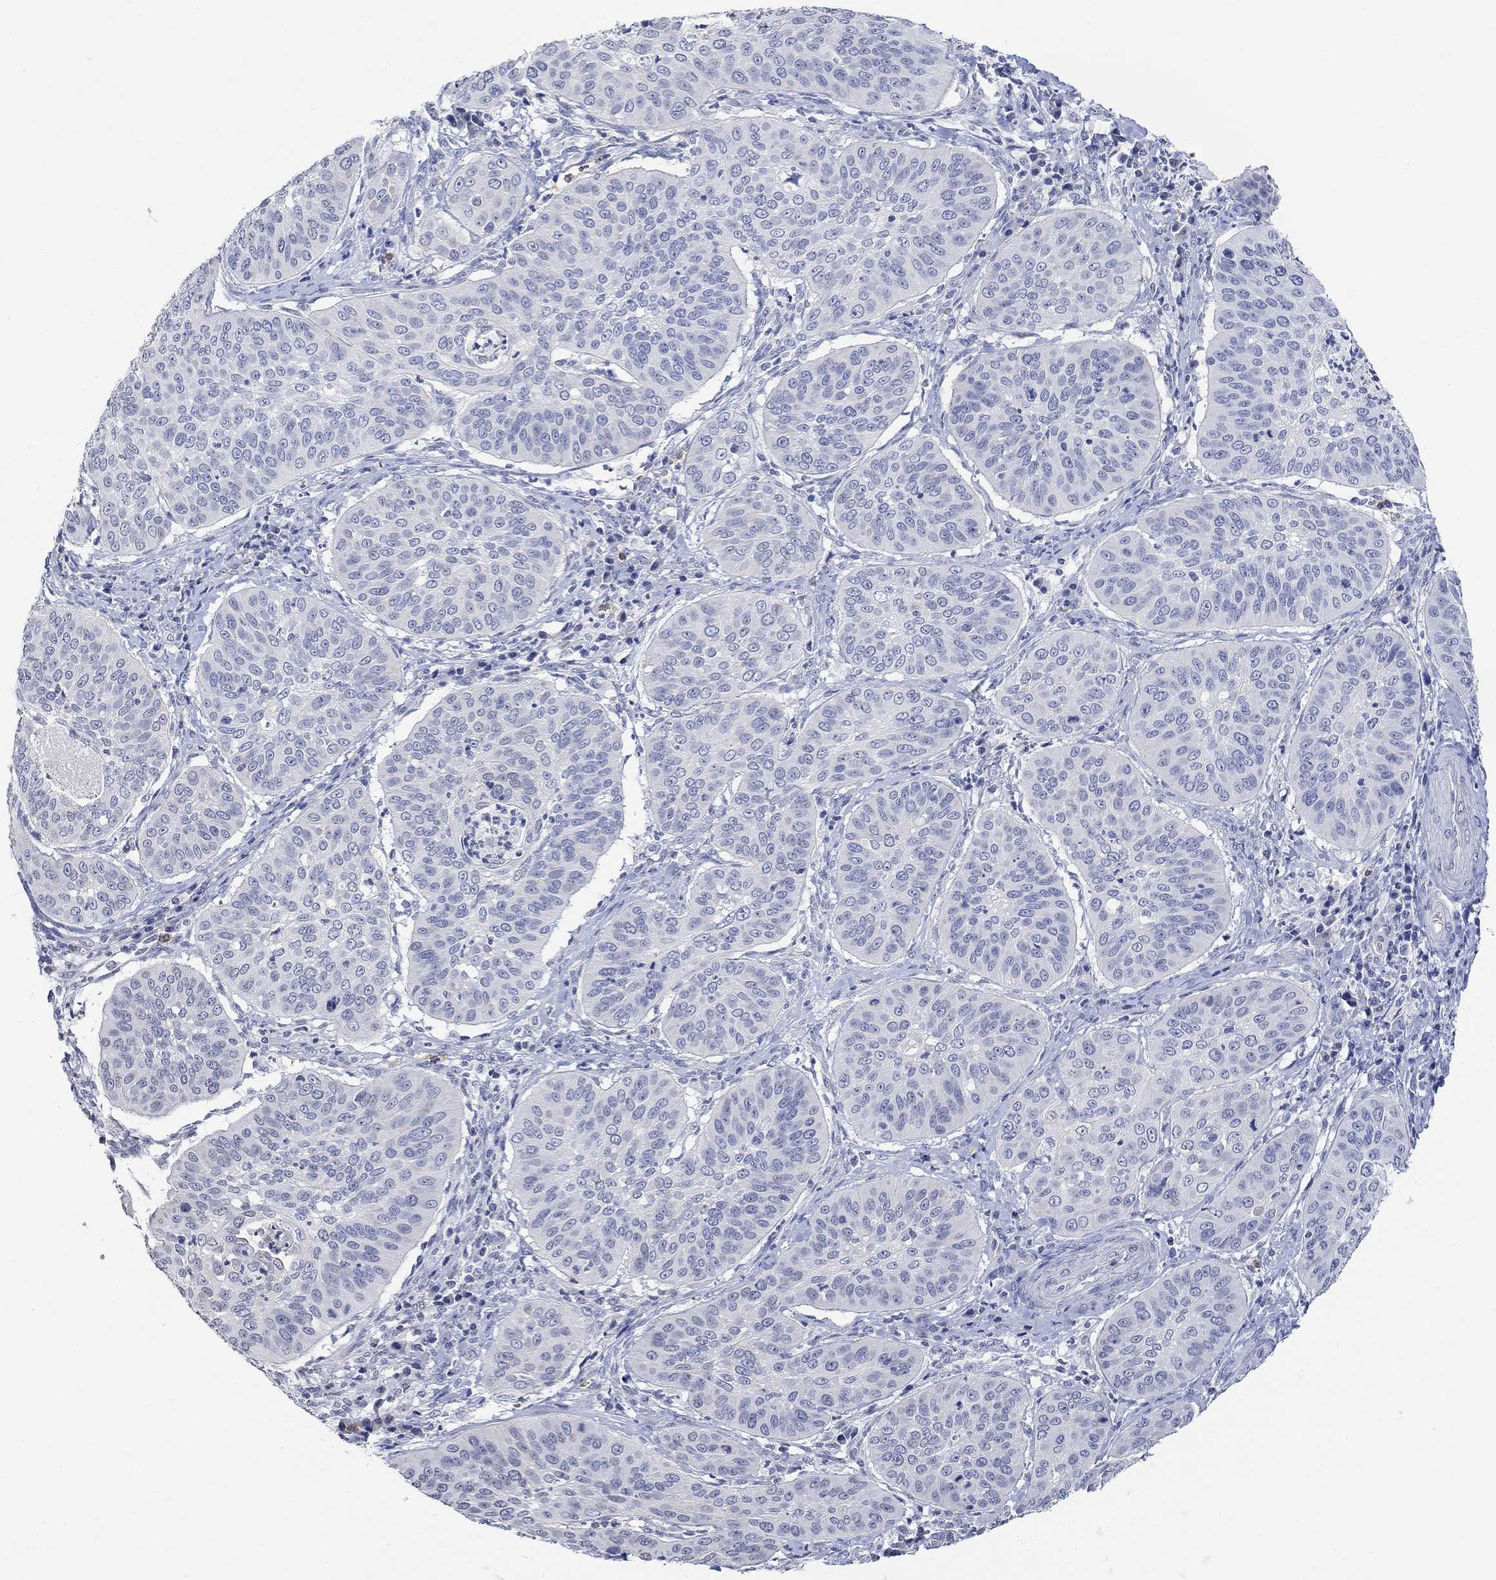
{"staining": {"intensity": "negative", "quantity": "none", "location": "none"}, "tissue": "cervical cancer", "cell_type": "Tumor cells", "image_type": "cancer", "snomed": [{"axis": "morphology", "description": "Normal tissue, NOS"}, {"axis": "morphology", "description": "Squamous cell carcinoma, NOS"}, {"axis": "topography", "description": "Cervix"}], "caption": "A micrograph of squamous cell carcinoma (cervical) stained for a protein demonstrates no brown staining in tumor cells.", "gene": "TMEM255A", "patient": {"sex": "female", "age": 39}}